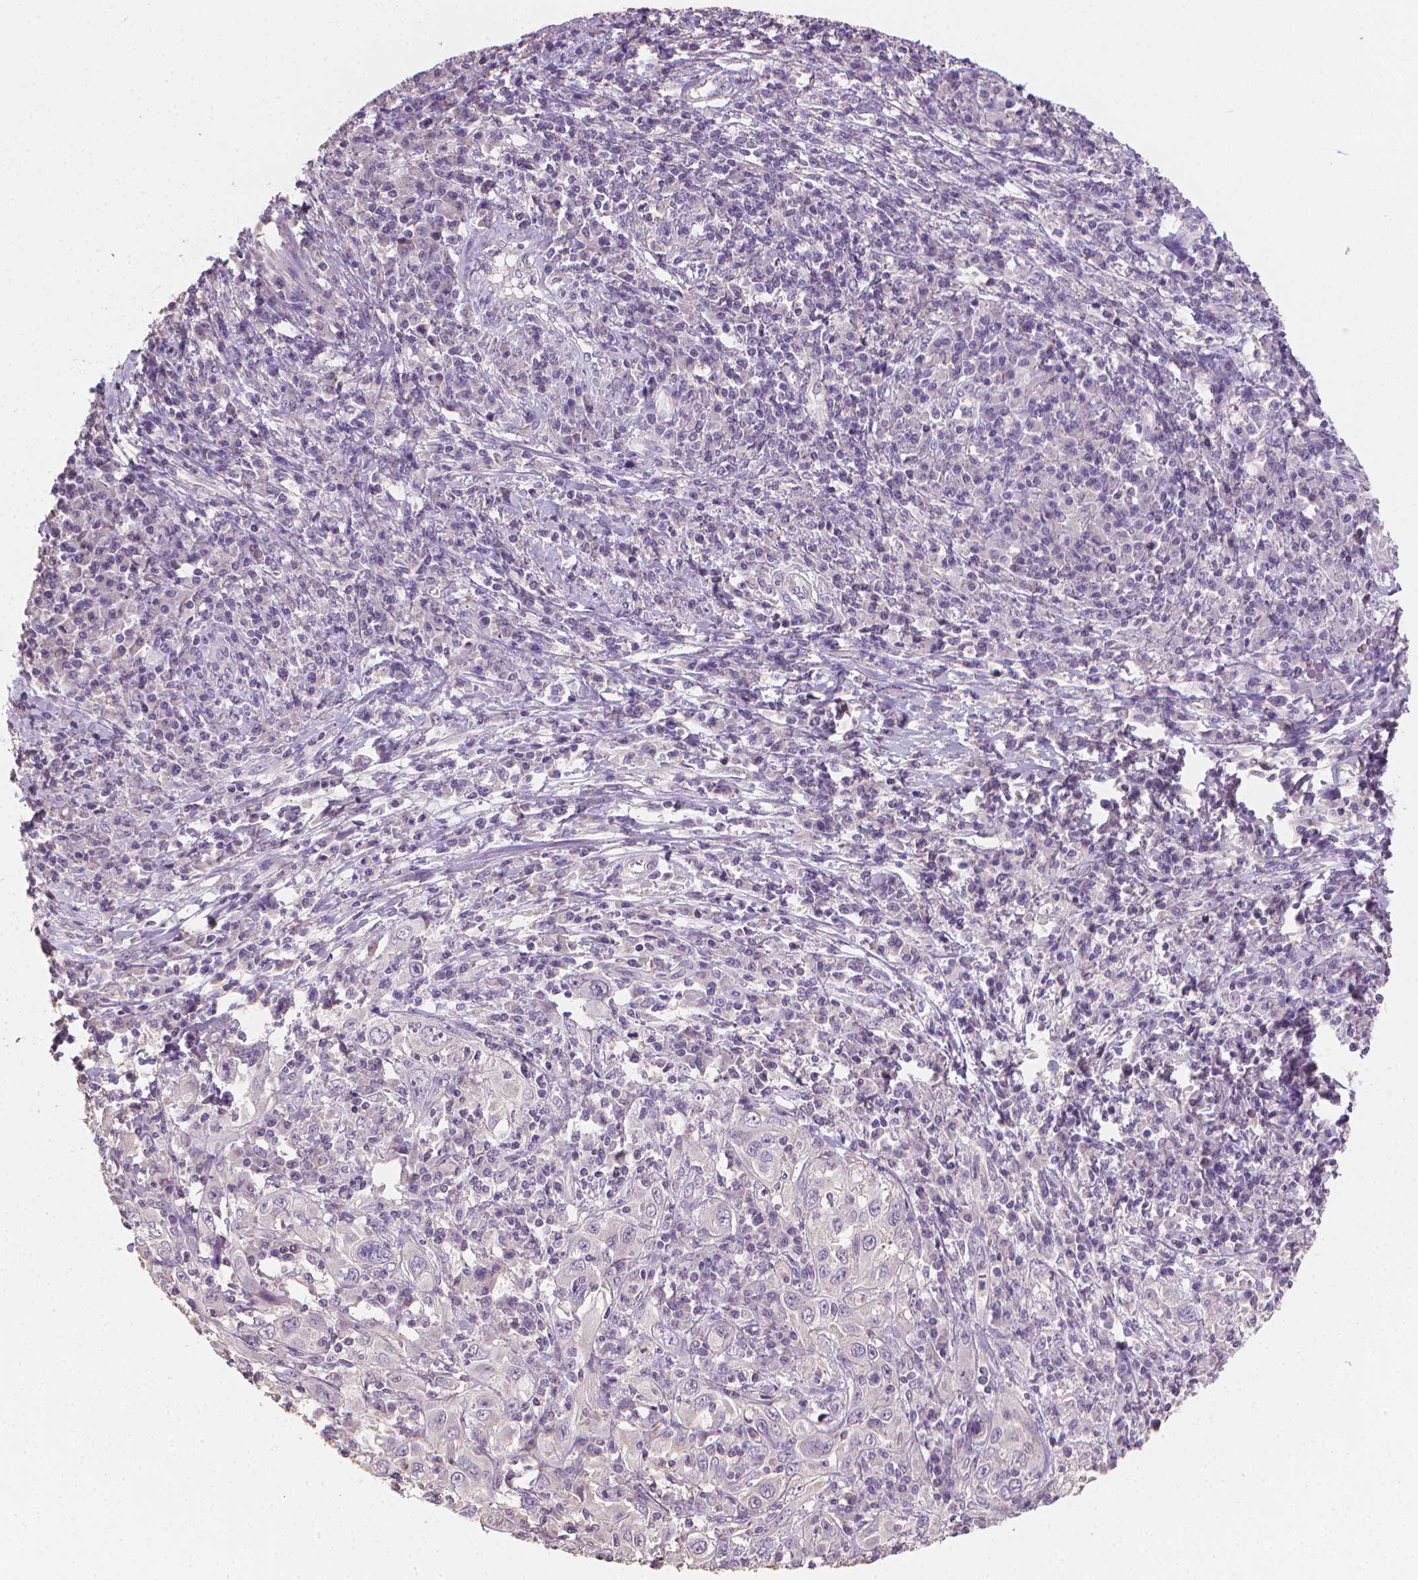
{"staining": {"intensity": "negative", "quantity": "none", "location": "none"}, "tissue": "cervical cancer", "cell_type": "Tumor cells", "image_type": "cancer", "snomed": [{"axis": "morphology", "description": "Squamous cell carcinoma, NOS"}, {"axis": "topography", "description": "Cervix"}], "caption": "IHC of cervical squamous cell carcinoma demonstrates no positivity in tumor cells.", "gene": "CATIP", "patient": {"sex": "female", "age": 46}}